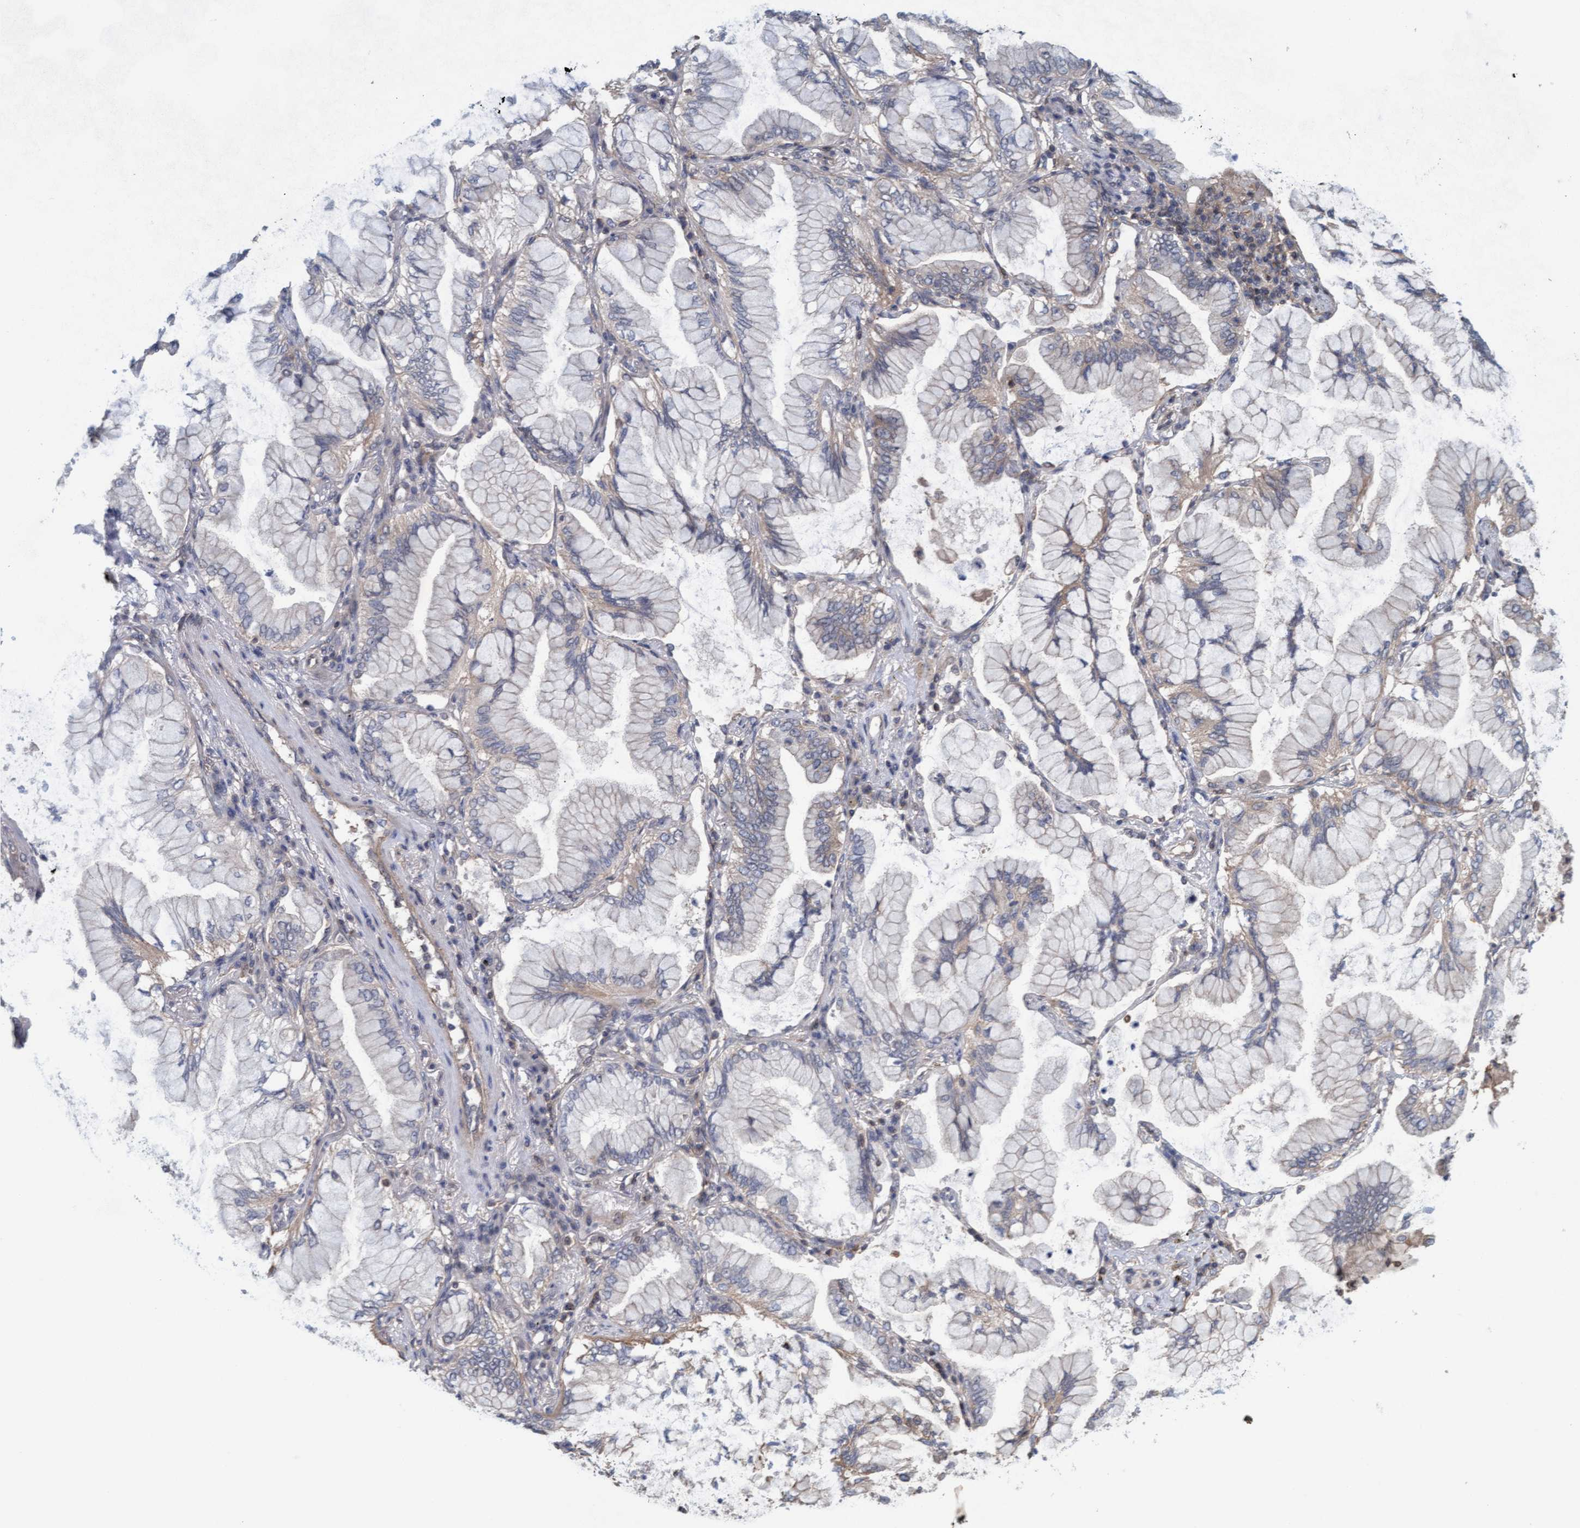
{"staining": {"intensity": "weak", "quantity": "<25%", "location": "cytoplasmic/membranous"}, "tissue": "lung cancer", "cell_type": "Tumor cells", "image_type": "cancer", "snomed": [{"axis": "morphology", "description": "Adenocarcinoma, NOS"}, {"axis": "topography", "description": "Lung"}], "caption": "IHC photomicrograph of adenocarcinoma (lung) stained for a protein (brown), which demonstrates no staining in tumor cells.", "gene": "FXR2", "patient": {"sex": "female", "age": 70}}